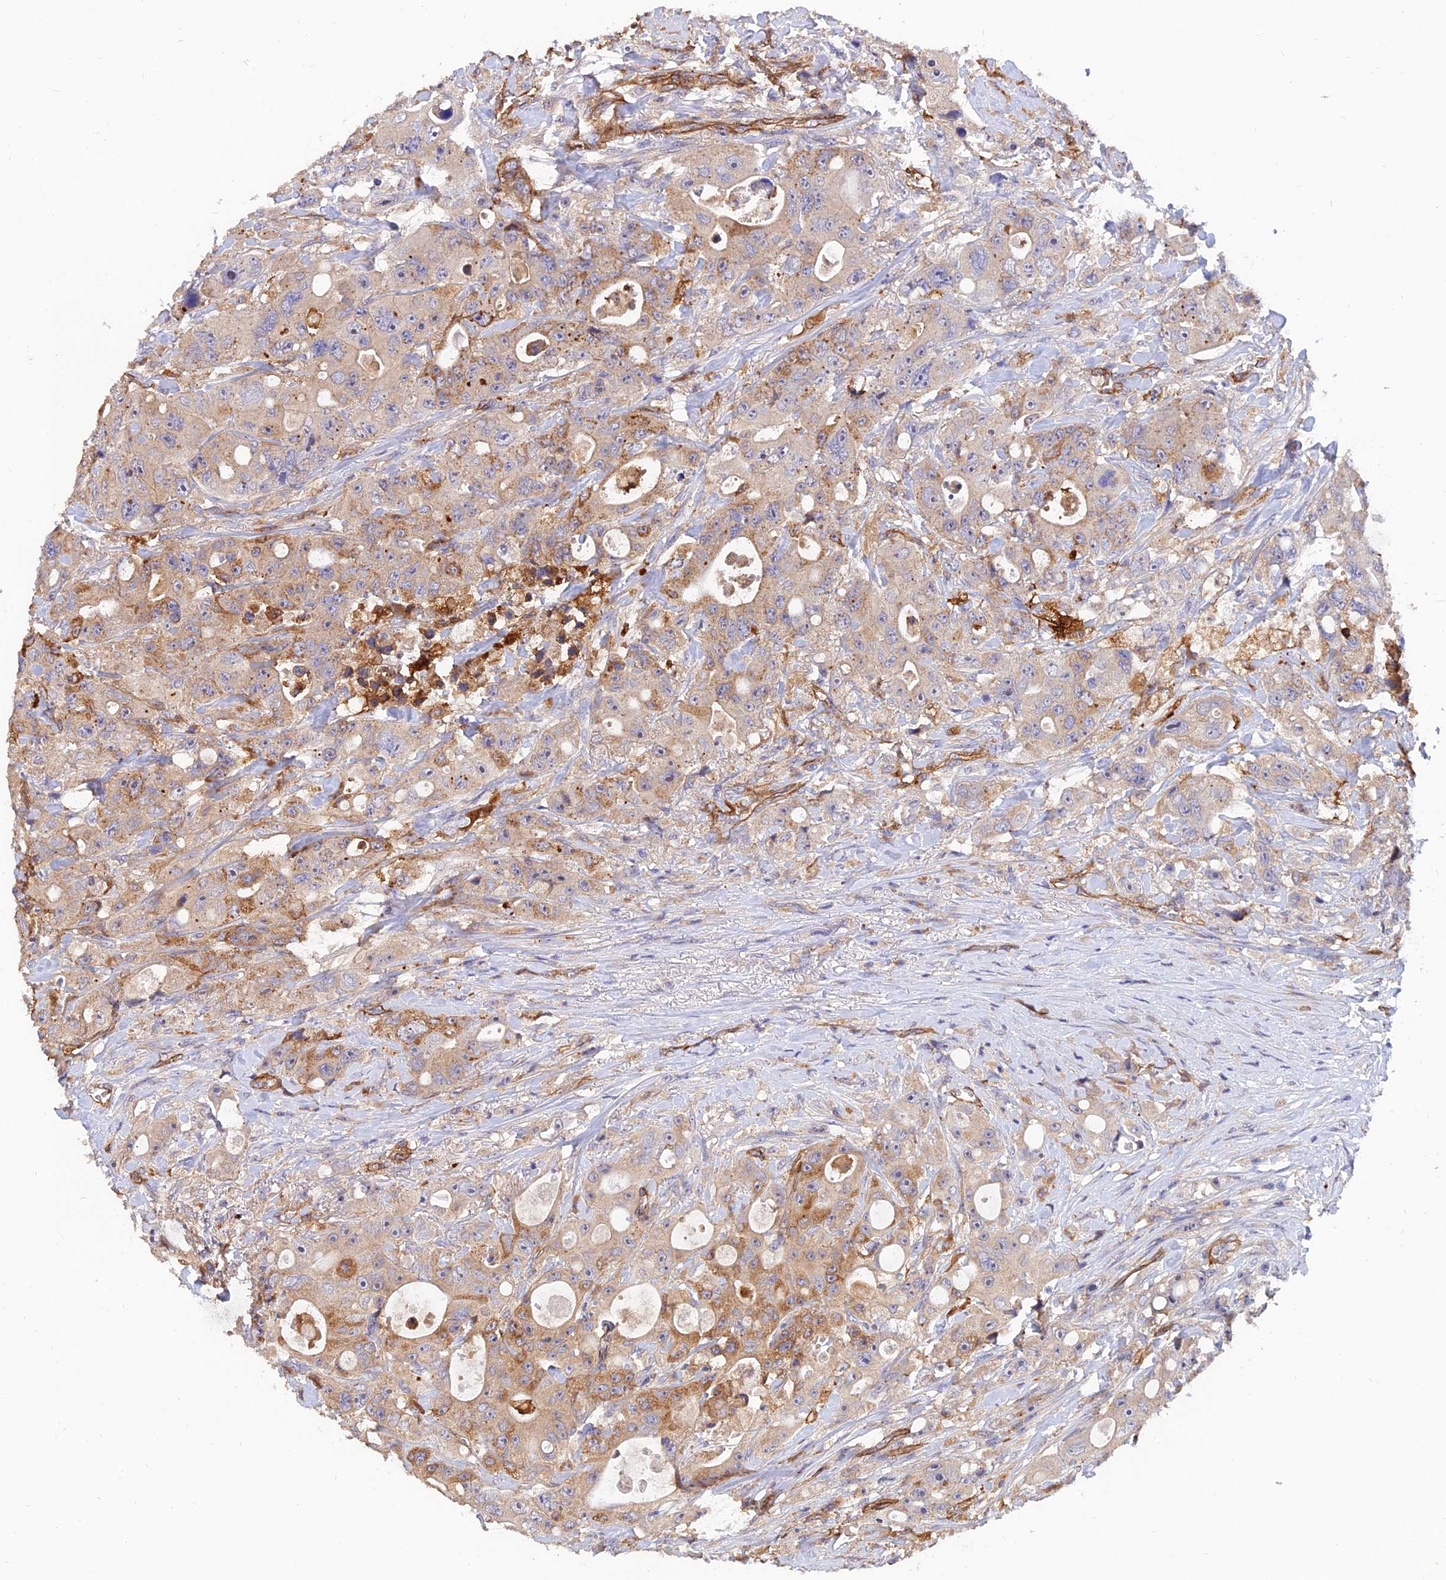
{"staining": {"intensity": "moderate", "quantity": "25%-75%", "location": "cytoplasmic/membranous"}, "tissue": "colorectal cancer", "cell_type": "Tumor cells", "image_type": "cancer", "snomed": [{"axis": "morphology", "description": "Adenocarcinoma, NOS"}, {"axis": "topography", "description": "Colon"}], "caption": "Colorectal cancer (adenocarcinoma) stained with a brown dye demonstrates moderate cytoplasmic/membranous positive positivity in approximately 25%-75% of tumor cells.", "gene": "MRPL35", "patient": {"sex": "female", "age": 46}}